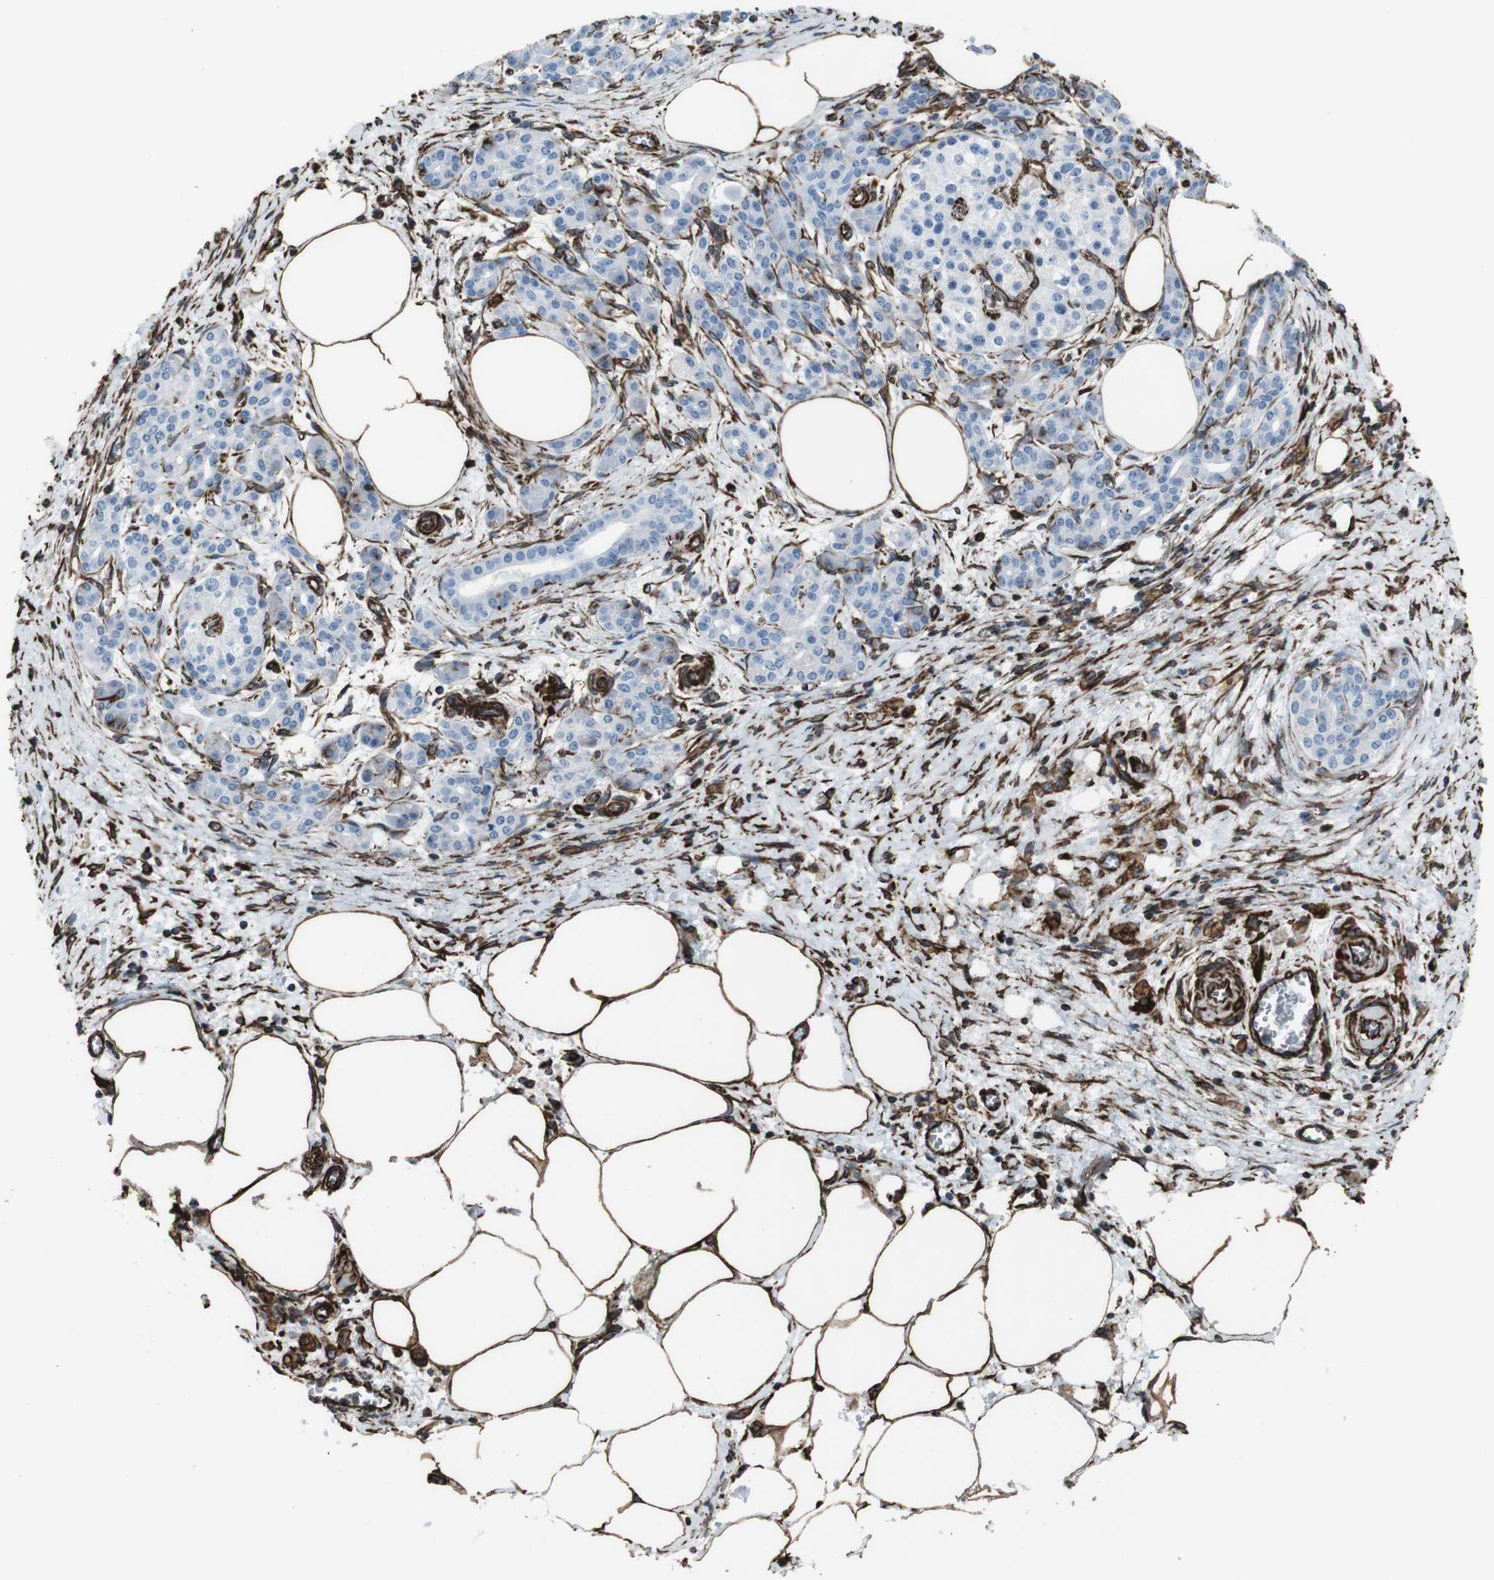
{"staining": {"intensity": "negative", "quantity": "none", "location": "none"}, "tissue": "pancreatic cancer", "cell_type": "Tumor cells", "image_type": "cancer", "snomed": [{"axis": "morphology", "description": "Adenocarcinoma, NOS"}, {"axis": "topography", "description": "Pancreas"}], "caption": "This is an IHC micrograph of pancreatic cancer. There is no staining in tumor cells.", "gene": "ZDHHC6", "patient": {"sex": "female", "age": 70}}